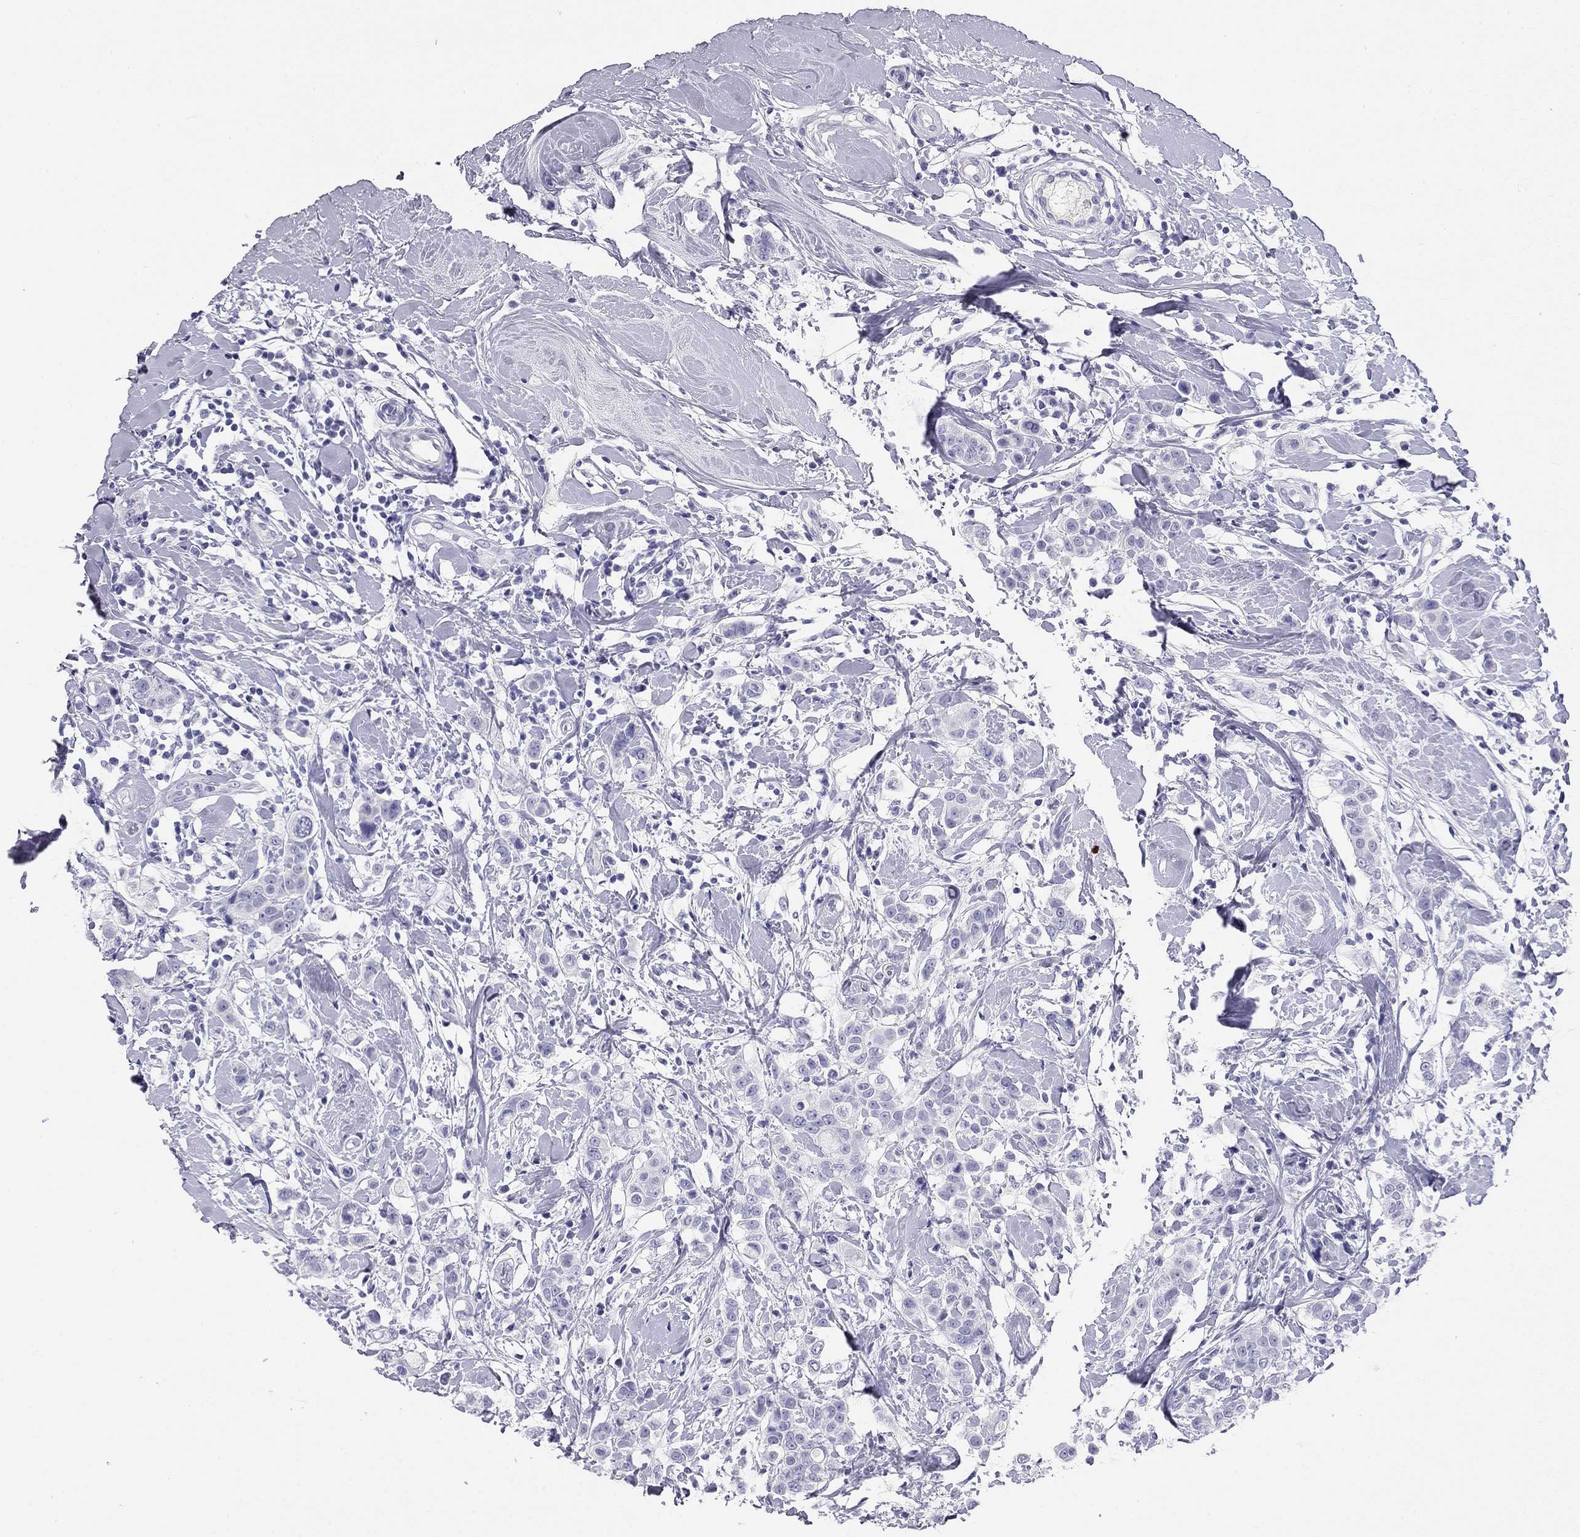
{"staining": {"intensity": "negative", "quantity": "none", "location": "none"}, "tissue": "breast cancer", "cell_type": "Tumor cells", "image_type": "cancer", "snomed": [{"axis": "morphology", "description": "Duct carcinoma"}, {"axis": "topography", "description": "Breast"}], "caption": "An IHC photomicrograph of breast cancer is shown. There is no staining in tumor cells of breast cancer.", "gene": "KLRG1", "patient": {"sex": "female", "age": 27}}